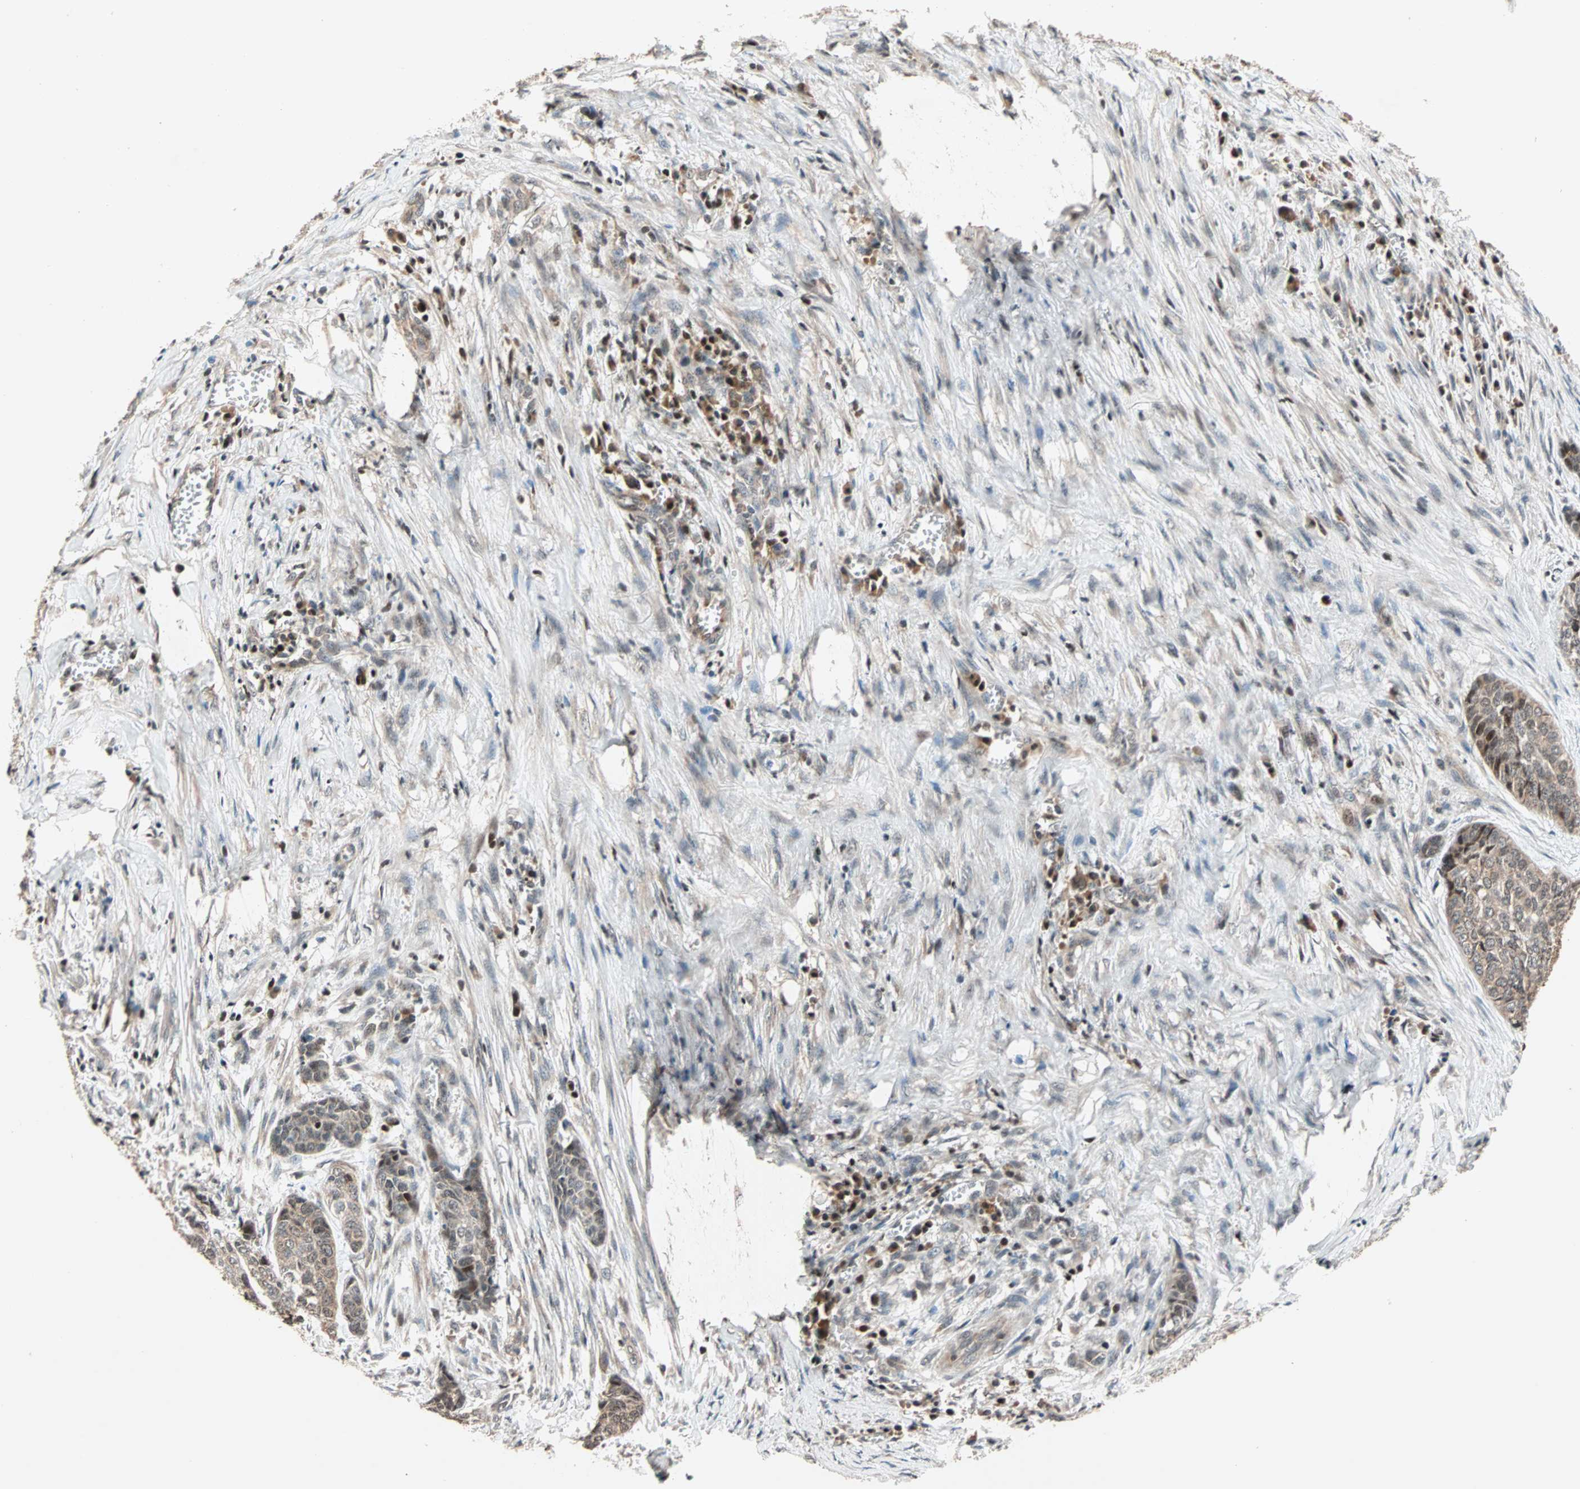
{"staining": {"intensity": "moderate", "quantity": ">75%", "location": "cytoplasmic/membranous"}, "tissue": "skin cancer", "cell_type": "Tumor cells", "image_type": "cancer", "snomed": [{"axis": "morphology", "description": "Basal cell carcinoma"}, {"axis": "topography", "description": "Skin"}], "caption": "IHC micrograph of neoplastic tissue: human skin cancer stained using IHC reveals medium levels of moderate protein expression localized specifically in the cytoplasmic/membranous of tumor cells, appearing as a cytoplasmic/membranous brown color.", "gene": "HECW1", "patient": {"sex": "female", "age": 64}}